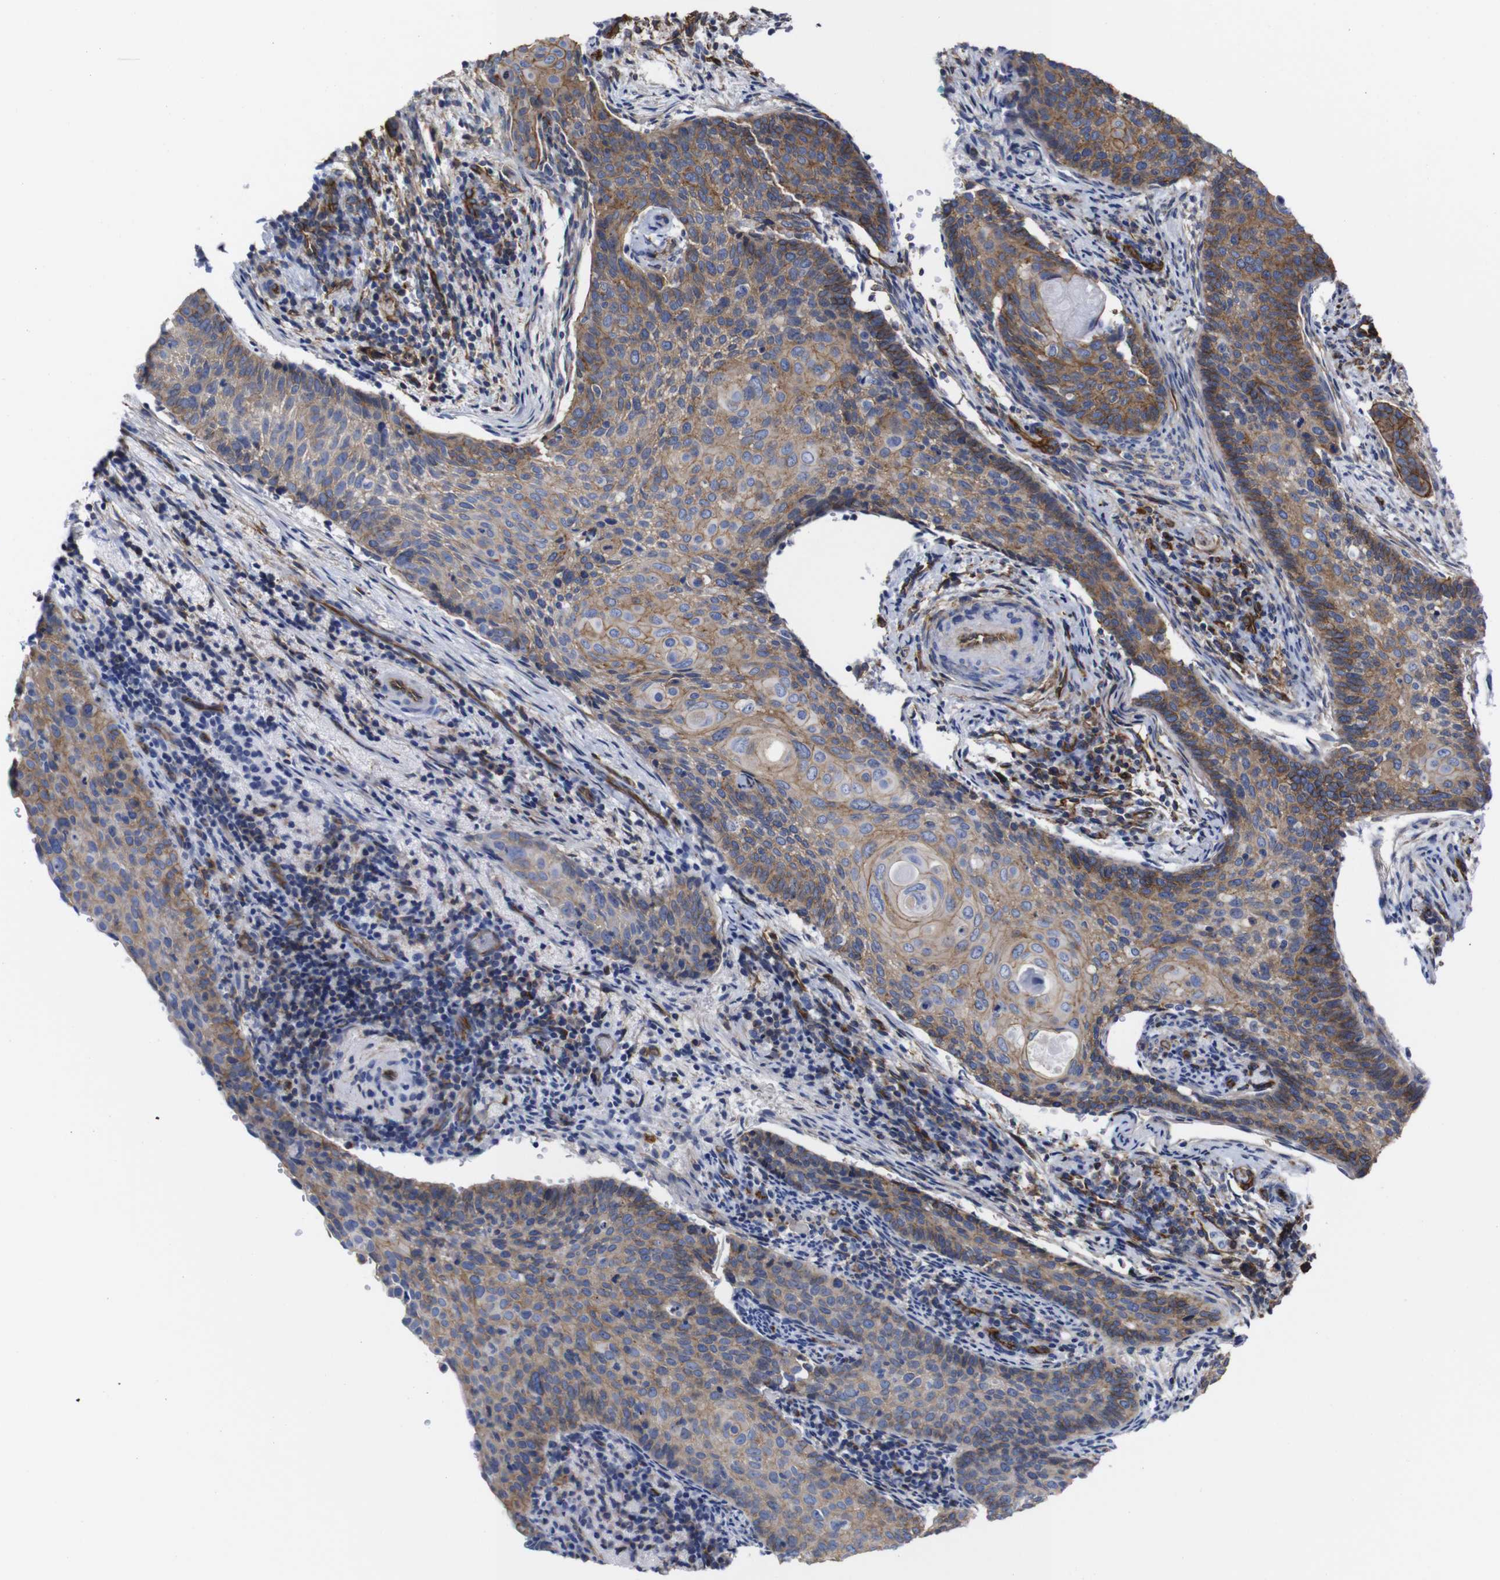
{"staining": {"intensity": "moderate", "quantity": ">75%", "location": "cytoplasmic/membranous"}, "tissue": "cervical cancer", "cell_type": "Tumor cells", "image_type": "cancer", "snomed": [{"axis": "morphology", "description": "Squamous cell carcinoma, NOS"}, {"axis": "topography", "description": "Cervix"}], "caption": "Tumor cells show moderate cytoplasmic/membranous expression in about >75% of cells in cervical squamous cell carcinoma. The staining was performed using DAB (3,3'-diaminobenzidine) to visualize the protein expression in brown, while the nuclei were stained in blue with hematoxylin (Magnification: 20x).", "gene": "SPTBN1", "patient": {"sex": "female", "age": 33}}